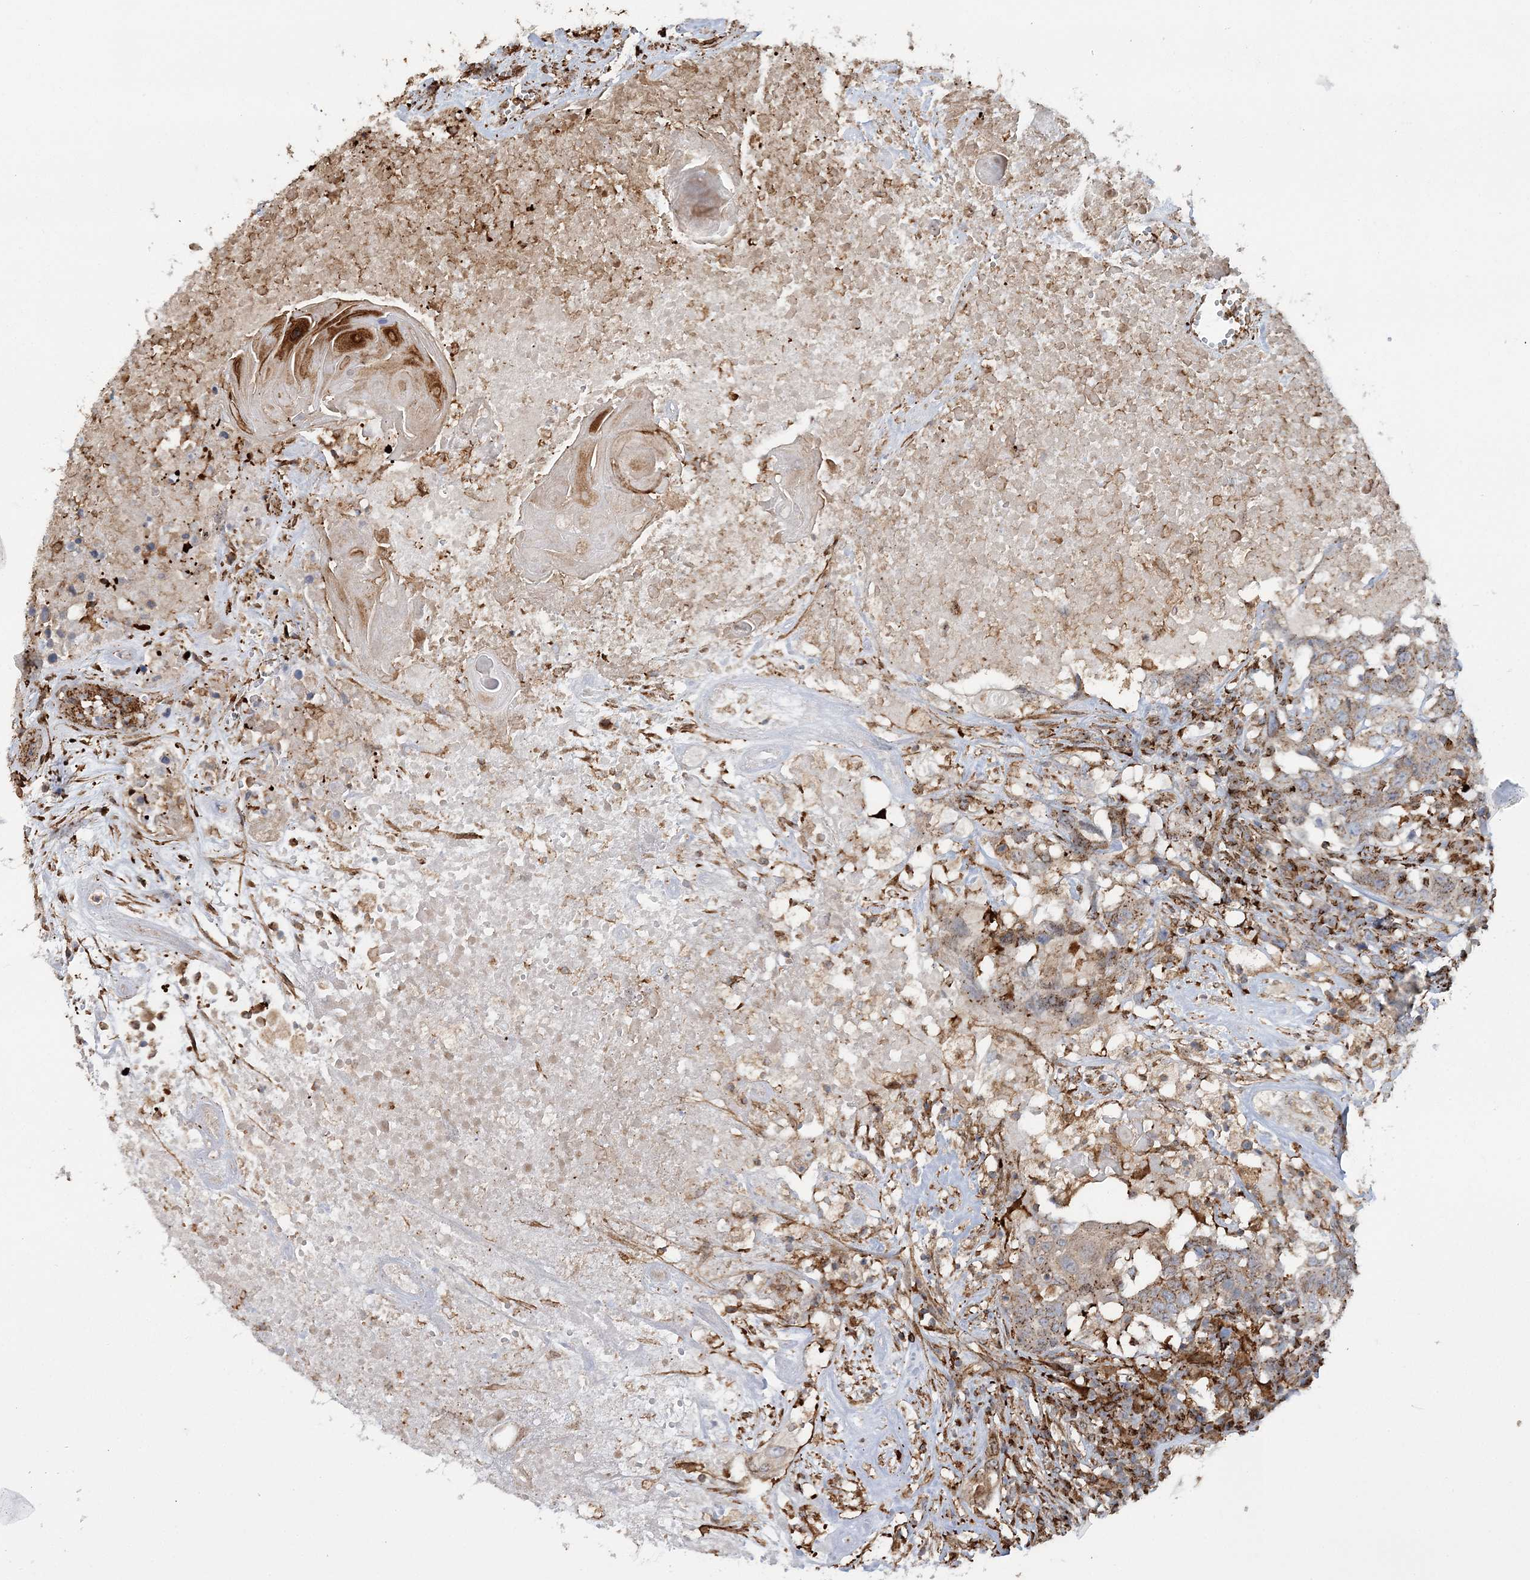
{"staining": {"intensity": "weak", "quantity": ">75%", "location": "cytoplasmic/membranous"}, "tissue": "head and neck cancer", "cell_type": "Tumor cells", "image_type": "cancer", "snomed": [{"axis": "morphology", "description": "Squamous cell carcinoma, NOS"}, {"axis": "topography", "description": "Head-Neck"}], "caption": "An image of head and neck squamous cell carcinoma stained for a protein shows weak cytoplasmic/membranous brown staining in tumor cells.", "gene": "TRAF3IP2", "patient": {"sex": "male", "age": 66}}